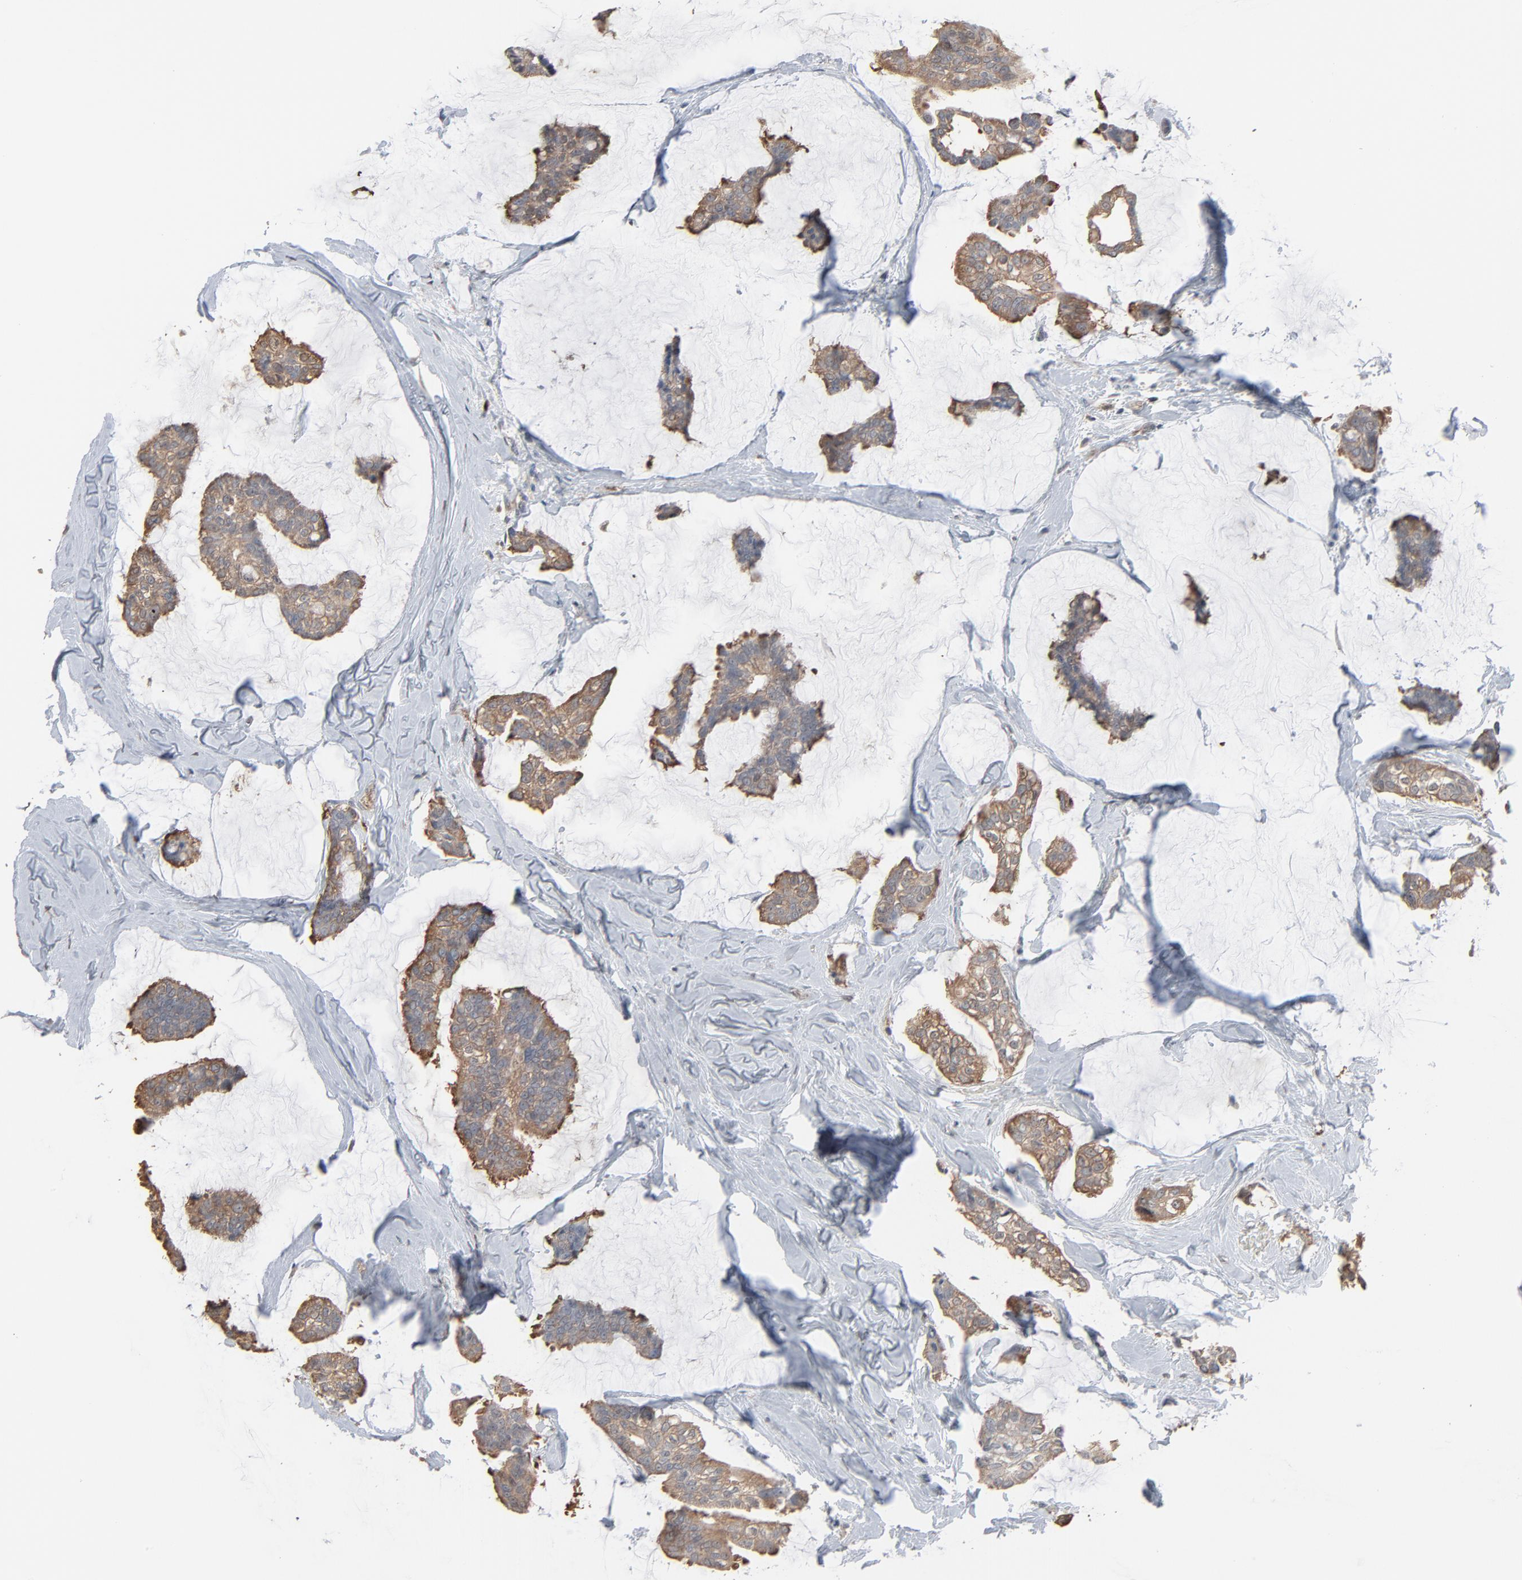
{"staining": {"intensity": "moderate", "quantity": ">75%", "location": "cytoplasmic/membranous"}, "tissue": "breast cancer", "cell_type": "Tumor cells", "image_type": "cancer", "snomed": [{"axis": "morphology", "description": "Duct carcinoma"}, {"axis": "topography", "description": "Breast"}], "caption": "Protein expression analysis of human breast intraductal carcinoma reveals moderate cytoplasmic/membranous staining in approximately >75% of tumor cells.", "gene": "CCT5", "patient": {"sex": "female", "age": 93}}